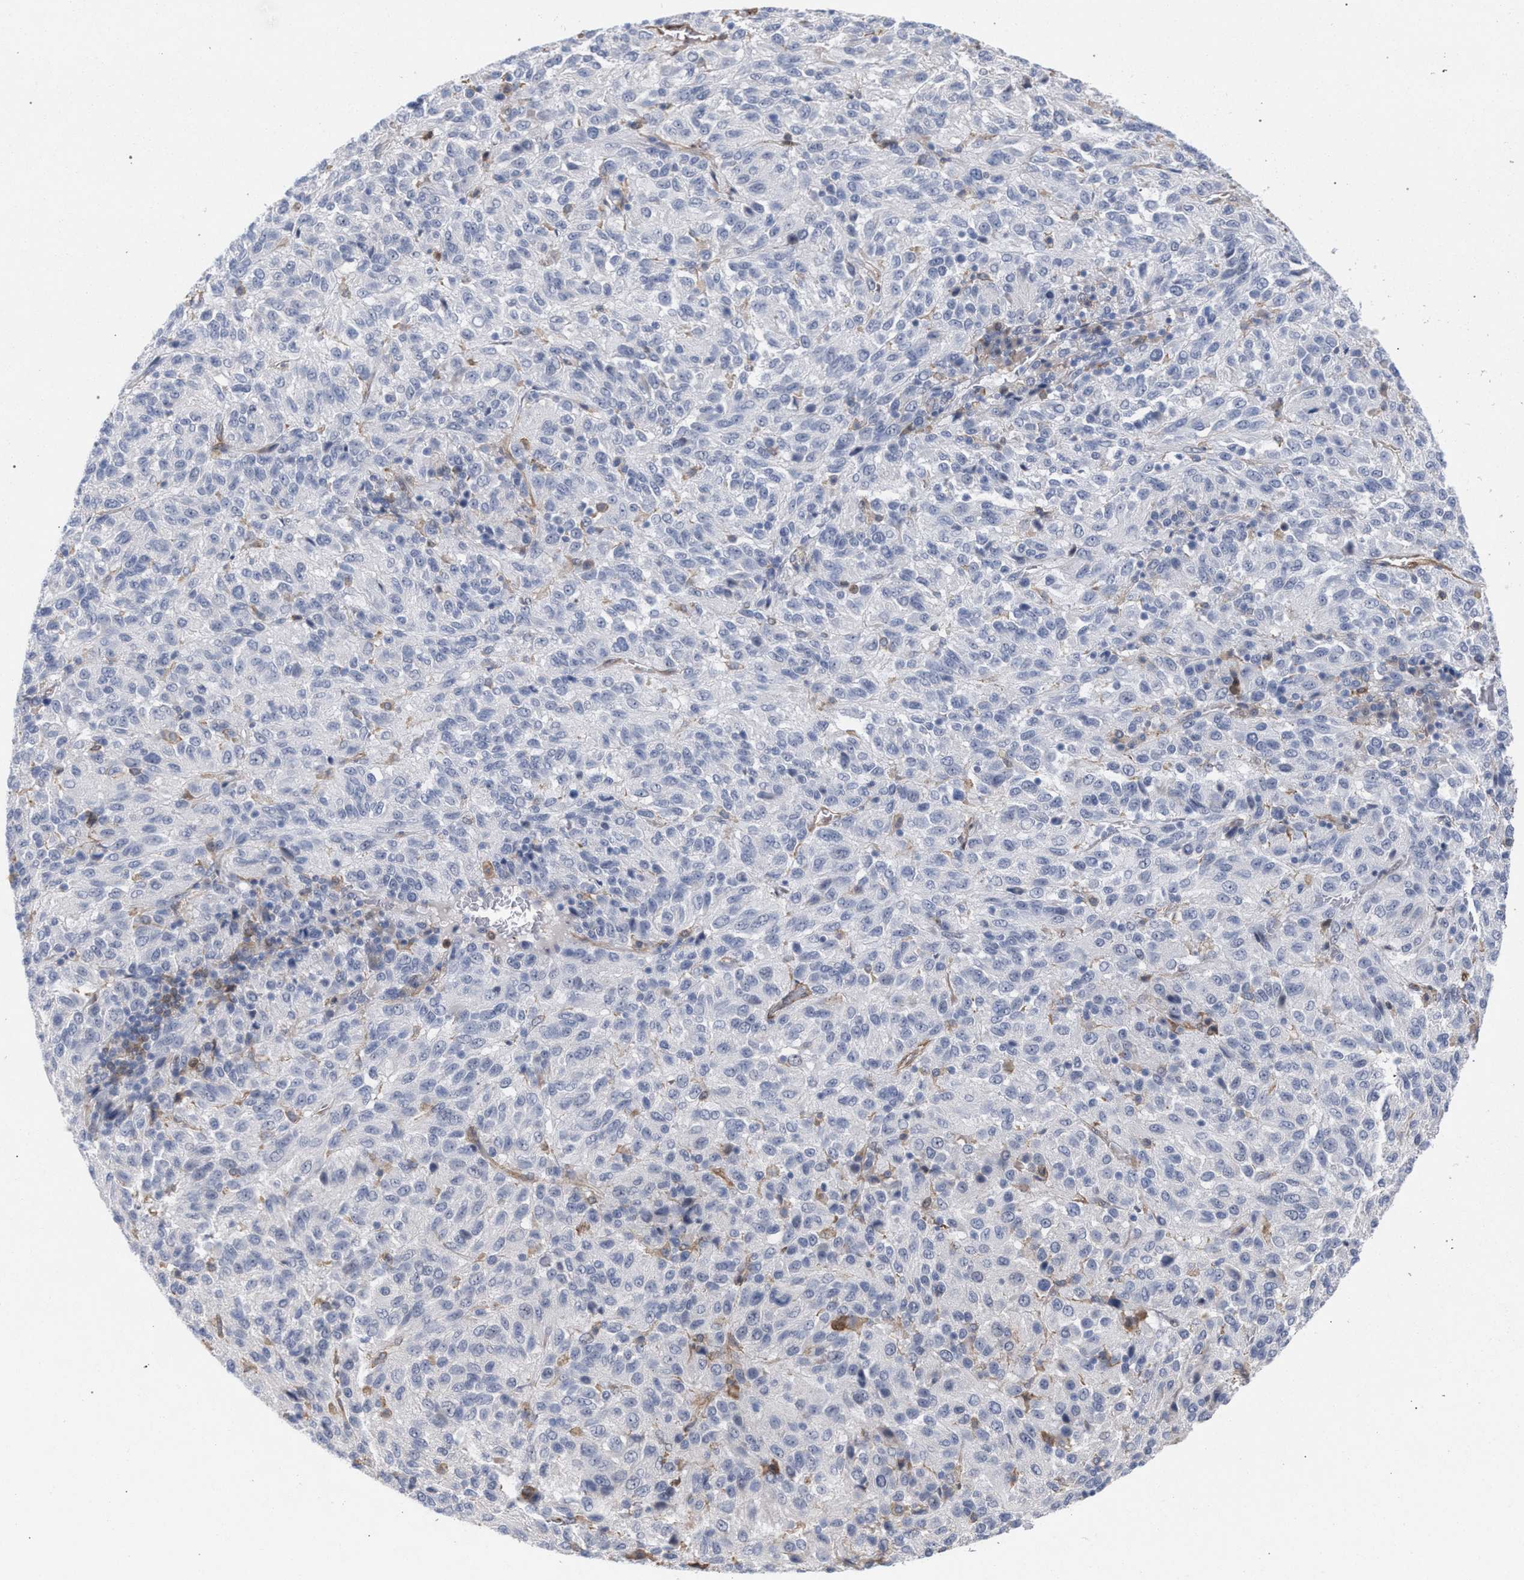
{"staining": {"intensity": "negative", "quantity": "none", "location": "none"}, "tissue": "melanoma", "cell_type": "Tumor cells", "image_type": "cancer", "snomed": [{"axis": "morphology", "description": "Malignant melanoma, Metastatic site"}, {"axis": "topography", "description": "Lung"}], "caption": "IHC of human melanoma reveals no positivity in tumor cells. (Immunohistochemistry, brightfield microscopy, high magnification).", "gene": "FHOD3", "patient": {"sex": "male", "age": 64}}